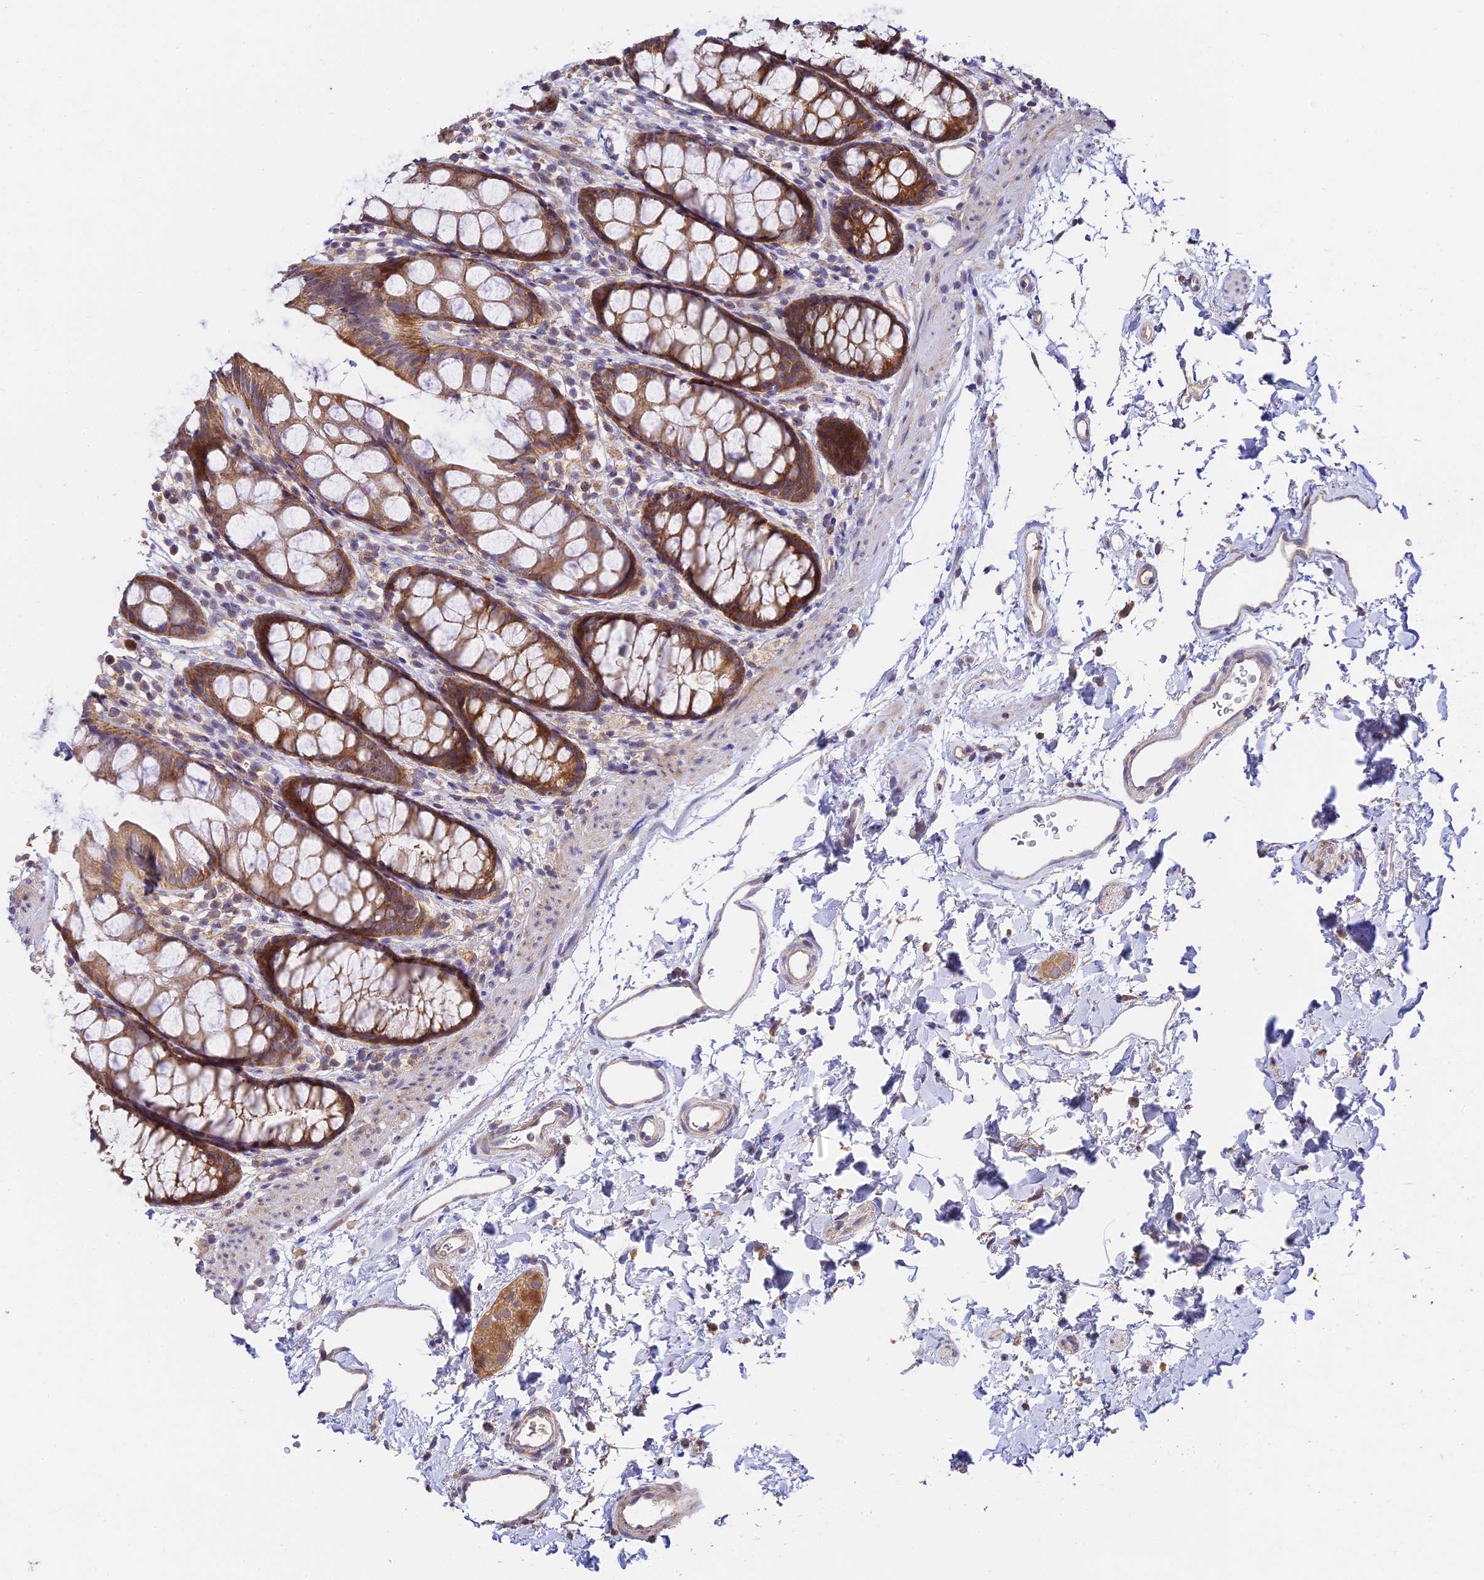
{"staining": {"intensity": "moderate", "quantity": ">75%", "location": "cytoplasmic/membranous"}, "tissue": "rectum", "cell_type": "Glandular cells", "image_type": "normal", "snomed": [{"axis": "morphology", "description": "Normal tissue, NOS"}, {"axis": "topography", "description": "Rectum"}], "caption": "DAB immunohistochemical staining of unremarkable rectum reveals moderate cytoplasmic/membranous protein expression in about >75% of glandular cells.", "gene": "C3orf20", "patient": {"sex": "female", "age": 65}}